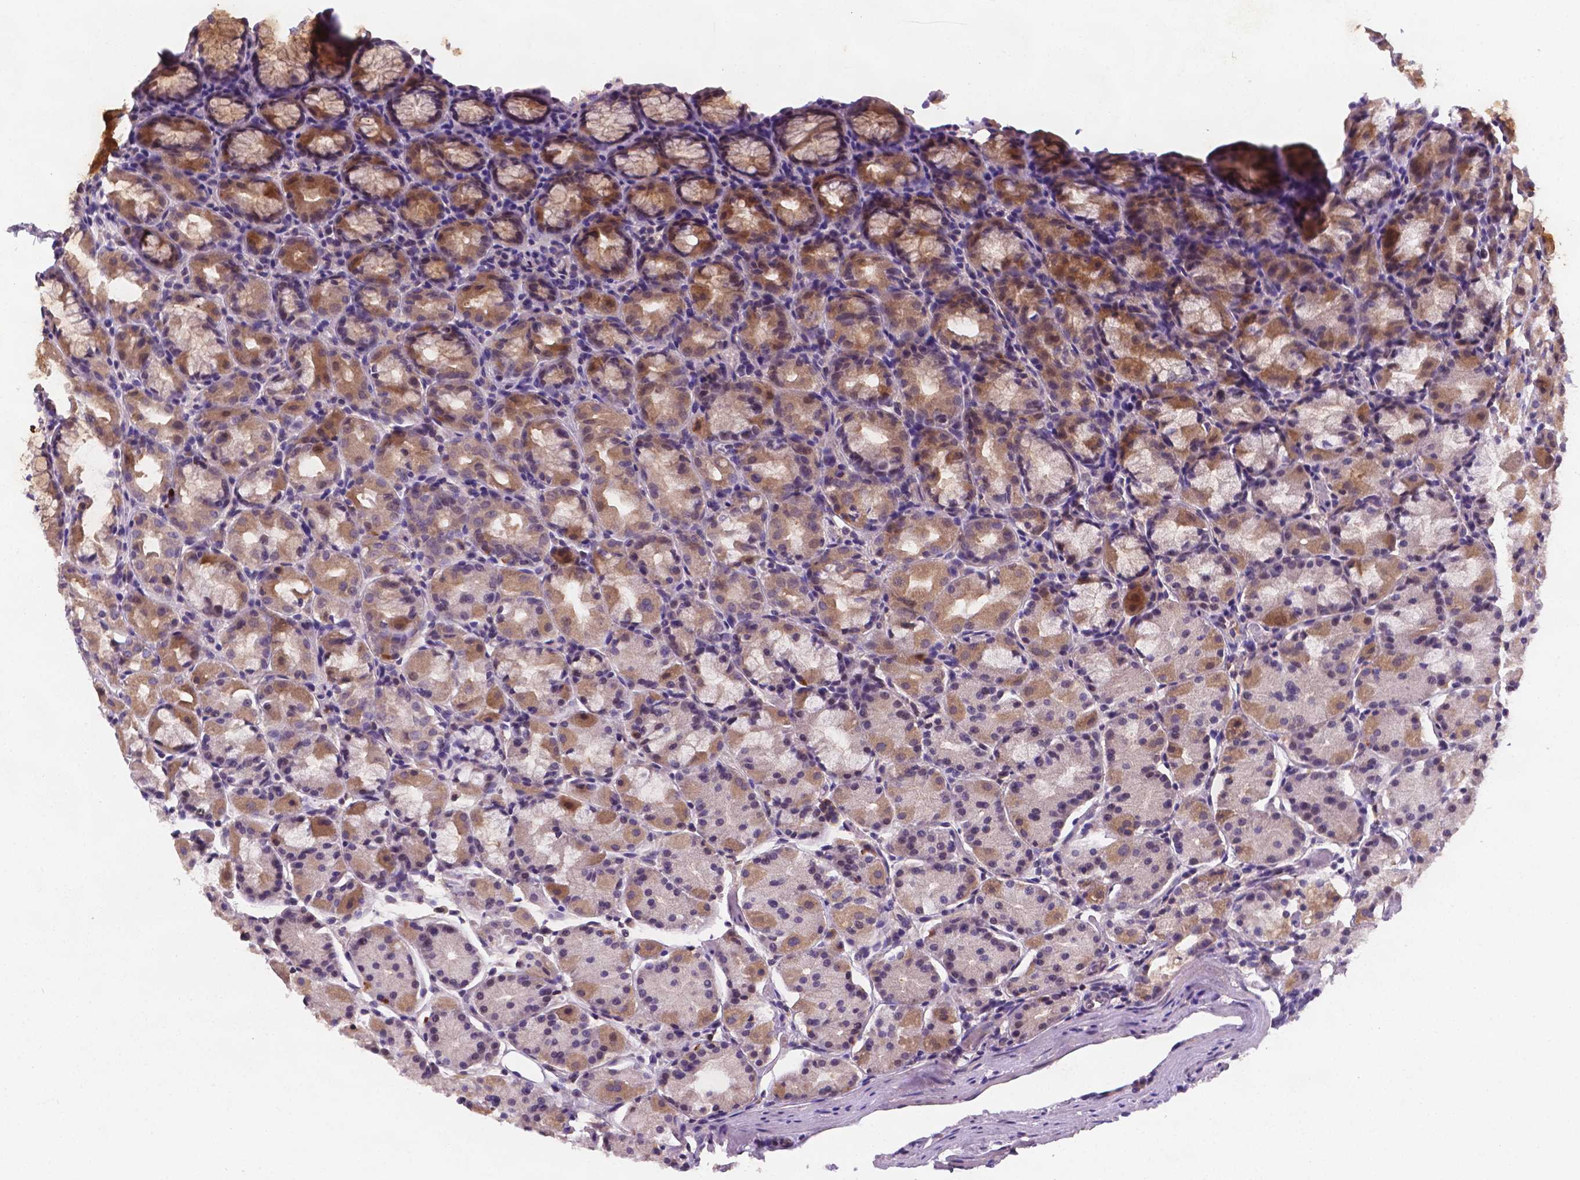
{"staining": {"intensity": "moderate", "quantity": "<25%", "location": "cytoplasmic/membranous"}, "tissue": "stomach", "cell_type": "Glandular cells", "image_type": "normal", "snomed": [{"axis": "morphology", "description": "Normal tissue, NOS"}, {"axis": "topography", "description": "Stomach, upper"}], "caption": "Moderate cytoplasmic/membranous expression for a protein is present in about <25% of glandular cells of unremarkable stomach using IHC.", "gene": "TM4SF20", "patient": {"sex": "male", "age": 47}}